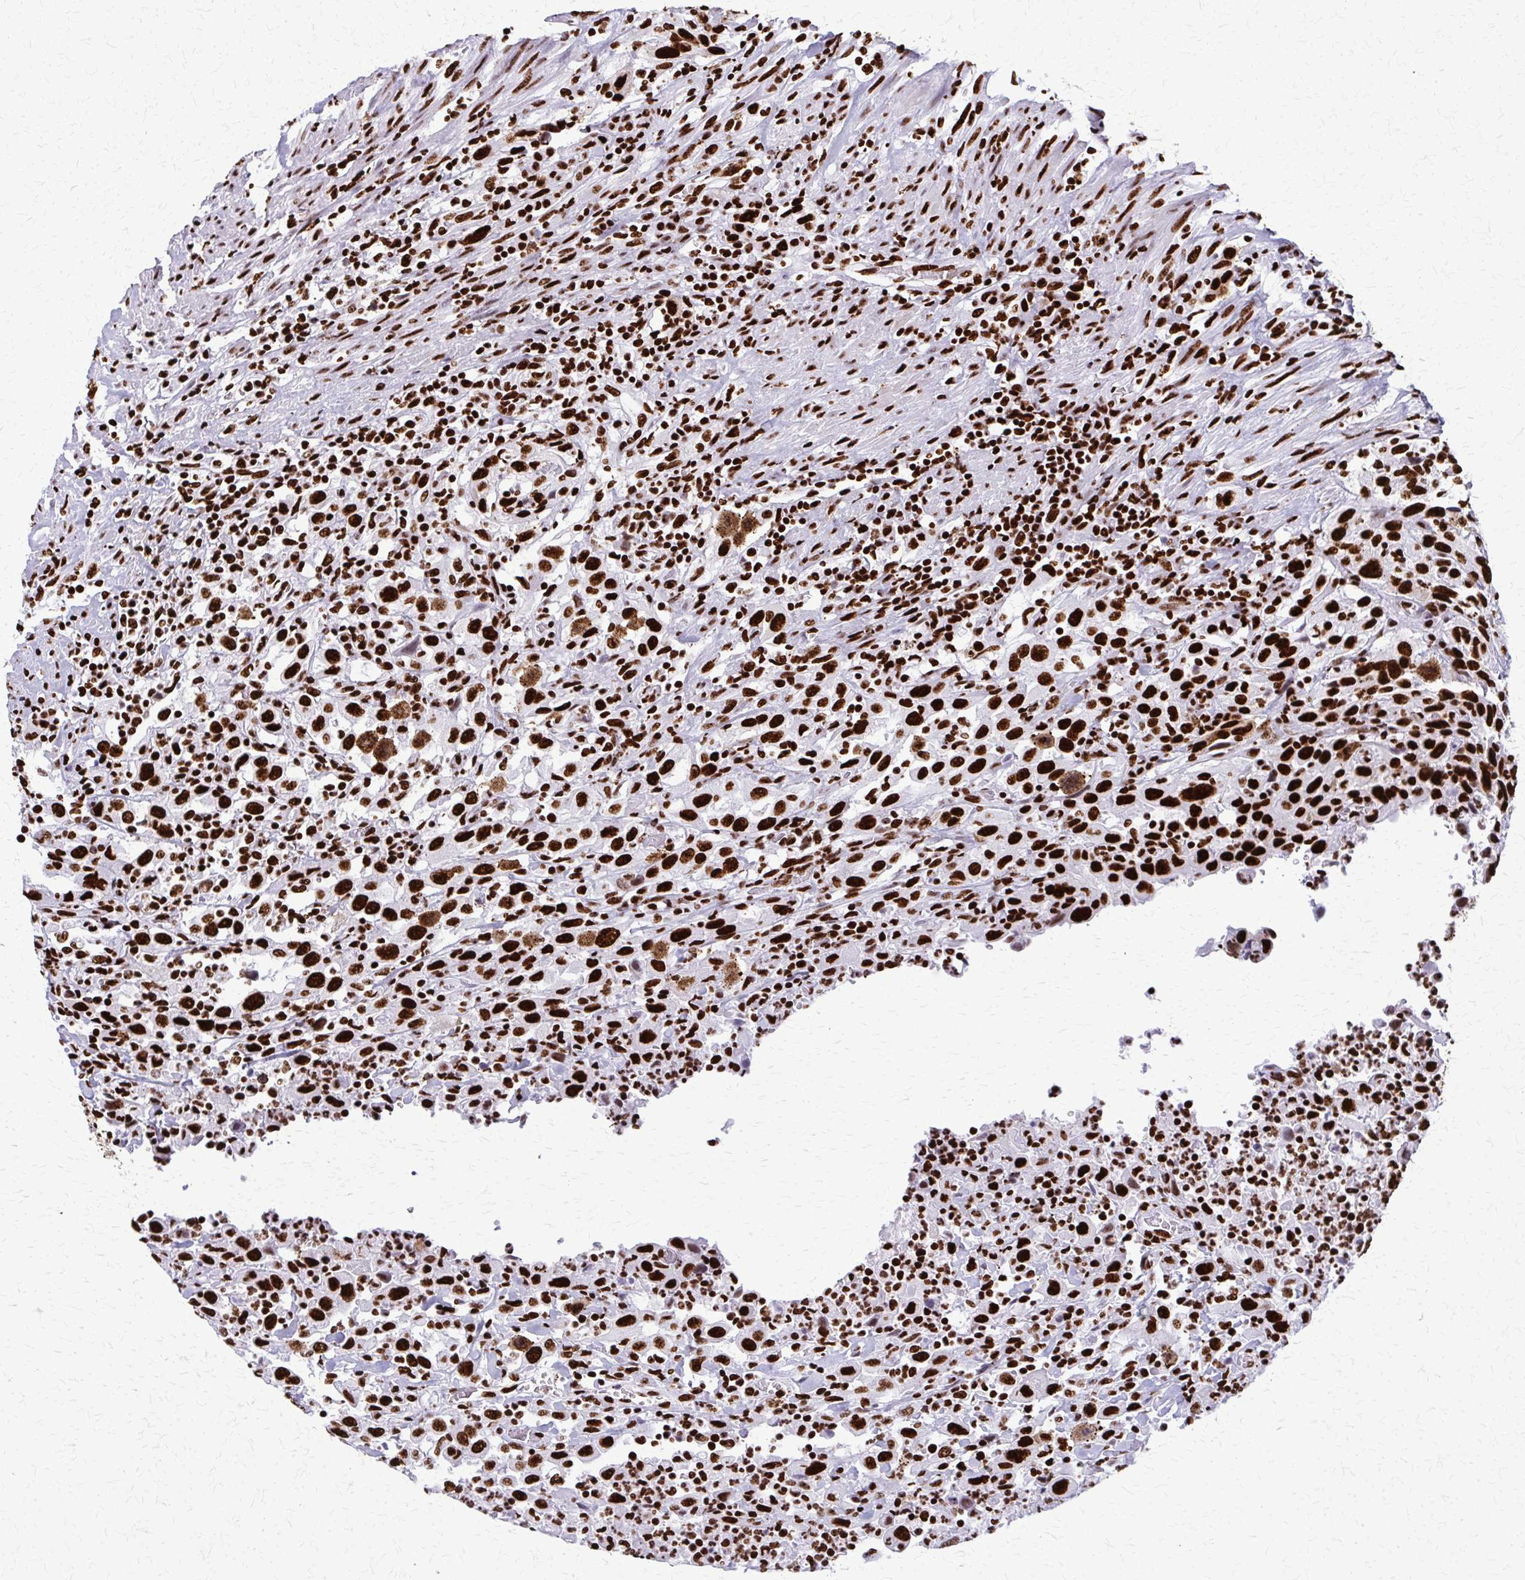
{"staining": {"intensity": "strong", "quantity": ">75%", "location": "nuclear"}, "tissue": "urothelial cancer", "cell_type": "Tumor cells", "image_type": "cancer", "snomed": [{"axis": "morphology", "description": "Urothelial carcinoma, High grade"}, {"axis": "topography", "description": "Urinary bladder"}], "caption": "Immunohistochemical staining of human urothelial cancer demonstrates high levels of strong nuclear protein expression in approximately >75% of tumor cells.", "gene": "SFPQ", "patient": {"sex": "male", "age": 61}}